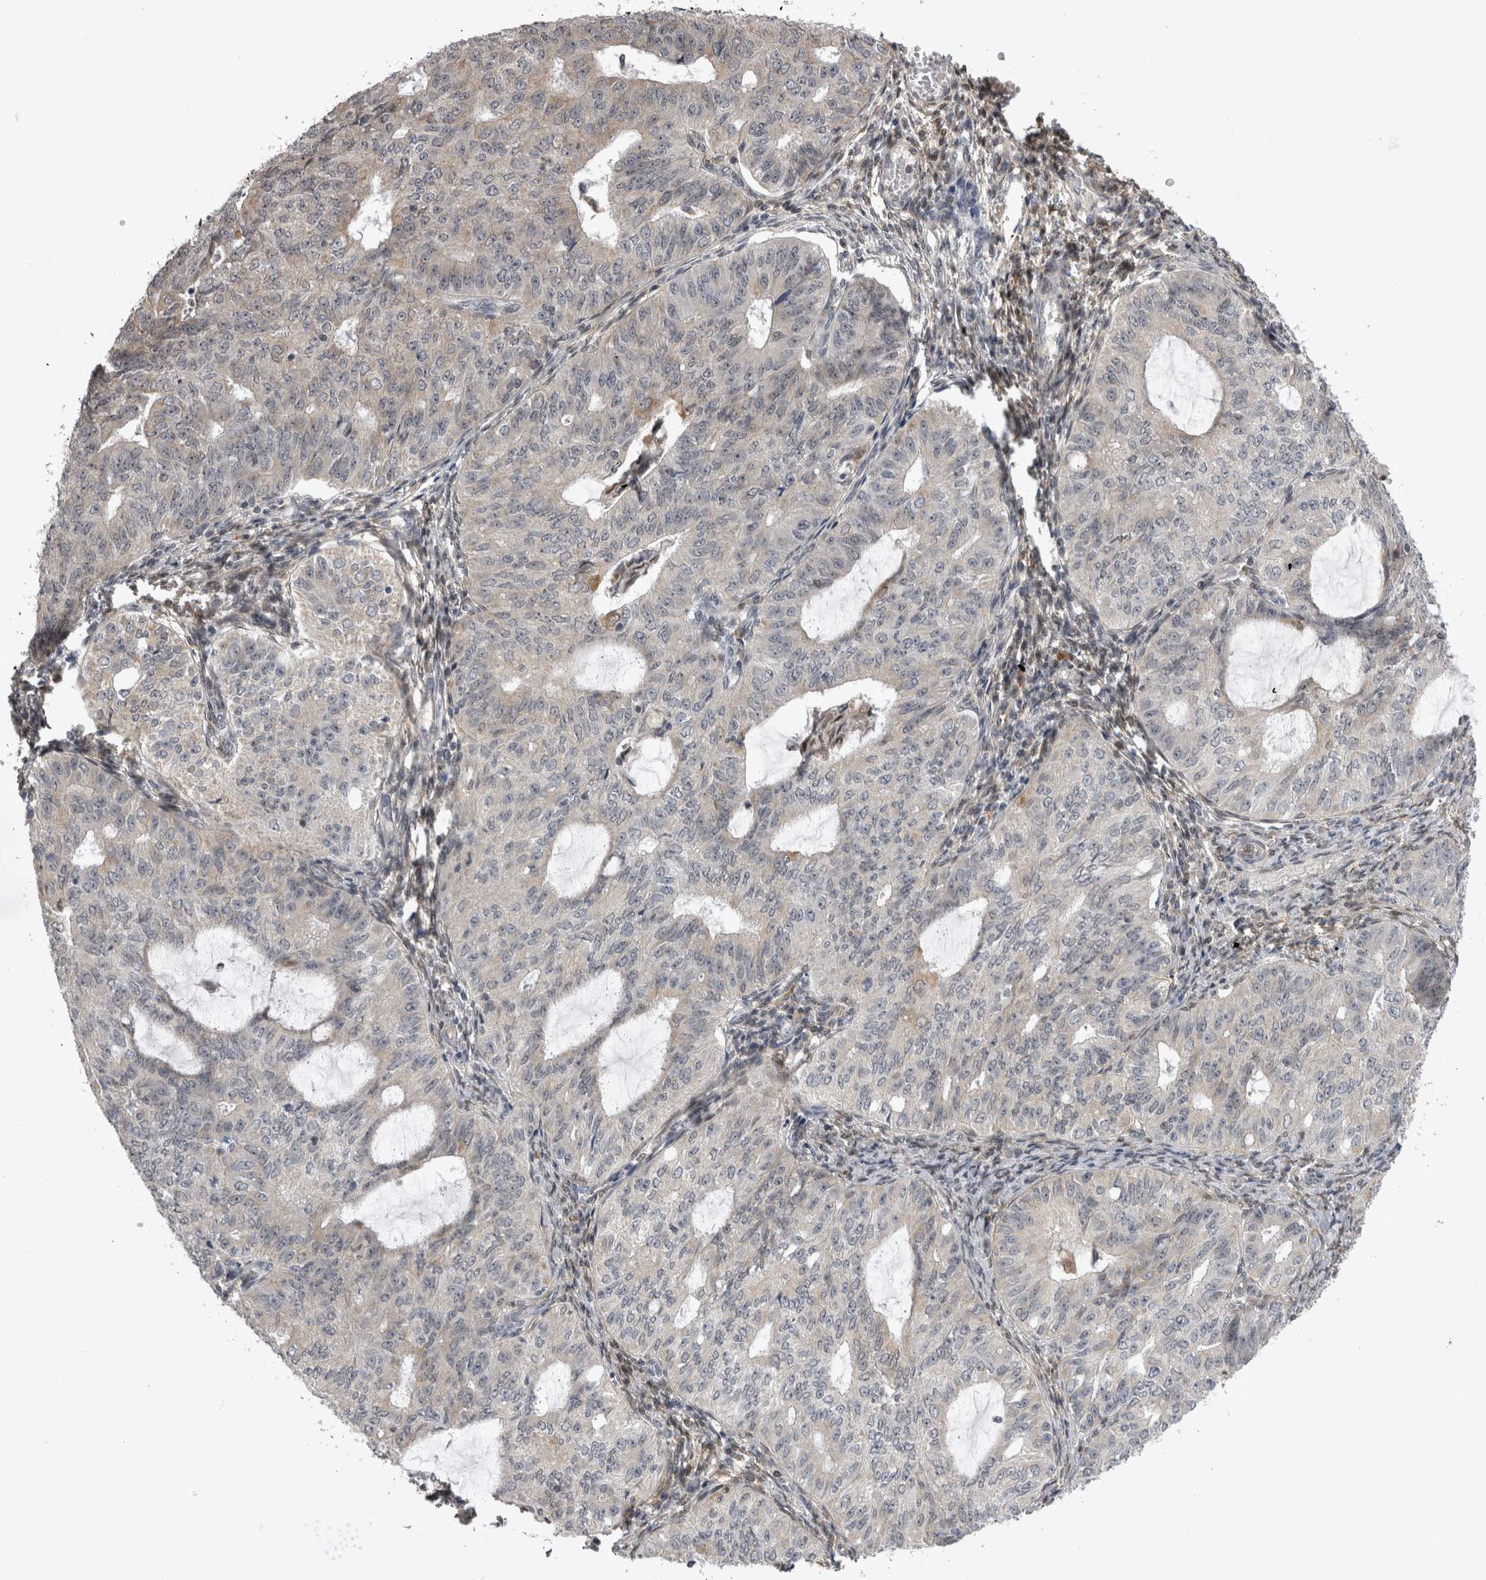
{"staining": {"intensity": "weak", "quantity": "<25%", "location": "cytoplasmic/membranous"}, "tissue": "endometrial cancer", "cell_type": "Tumor cells", "image_type": "cancer", "snomed": [{"axis": "morphology", "description": "Adenocarcinoma, NOS"}, {"axis": "topography", "description": "Endometrium"}], "caption": "An IHC photomicrograph of endometrial cancer (adenocarcinoma) is shown. There is no staining in tumor cells of endometrial cancer (adenocarcinoma).", "gene": "CHIC2", "patient": {"sex": "female", "age": 32}}